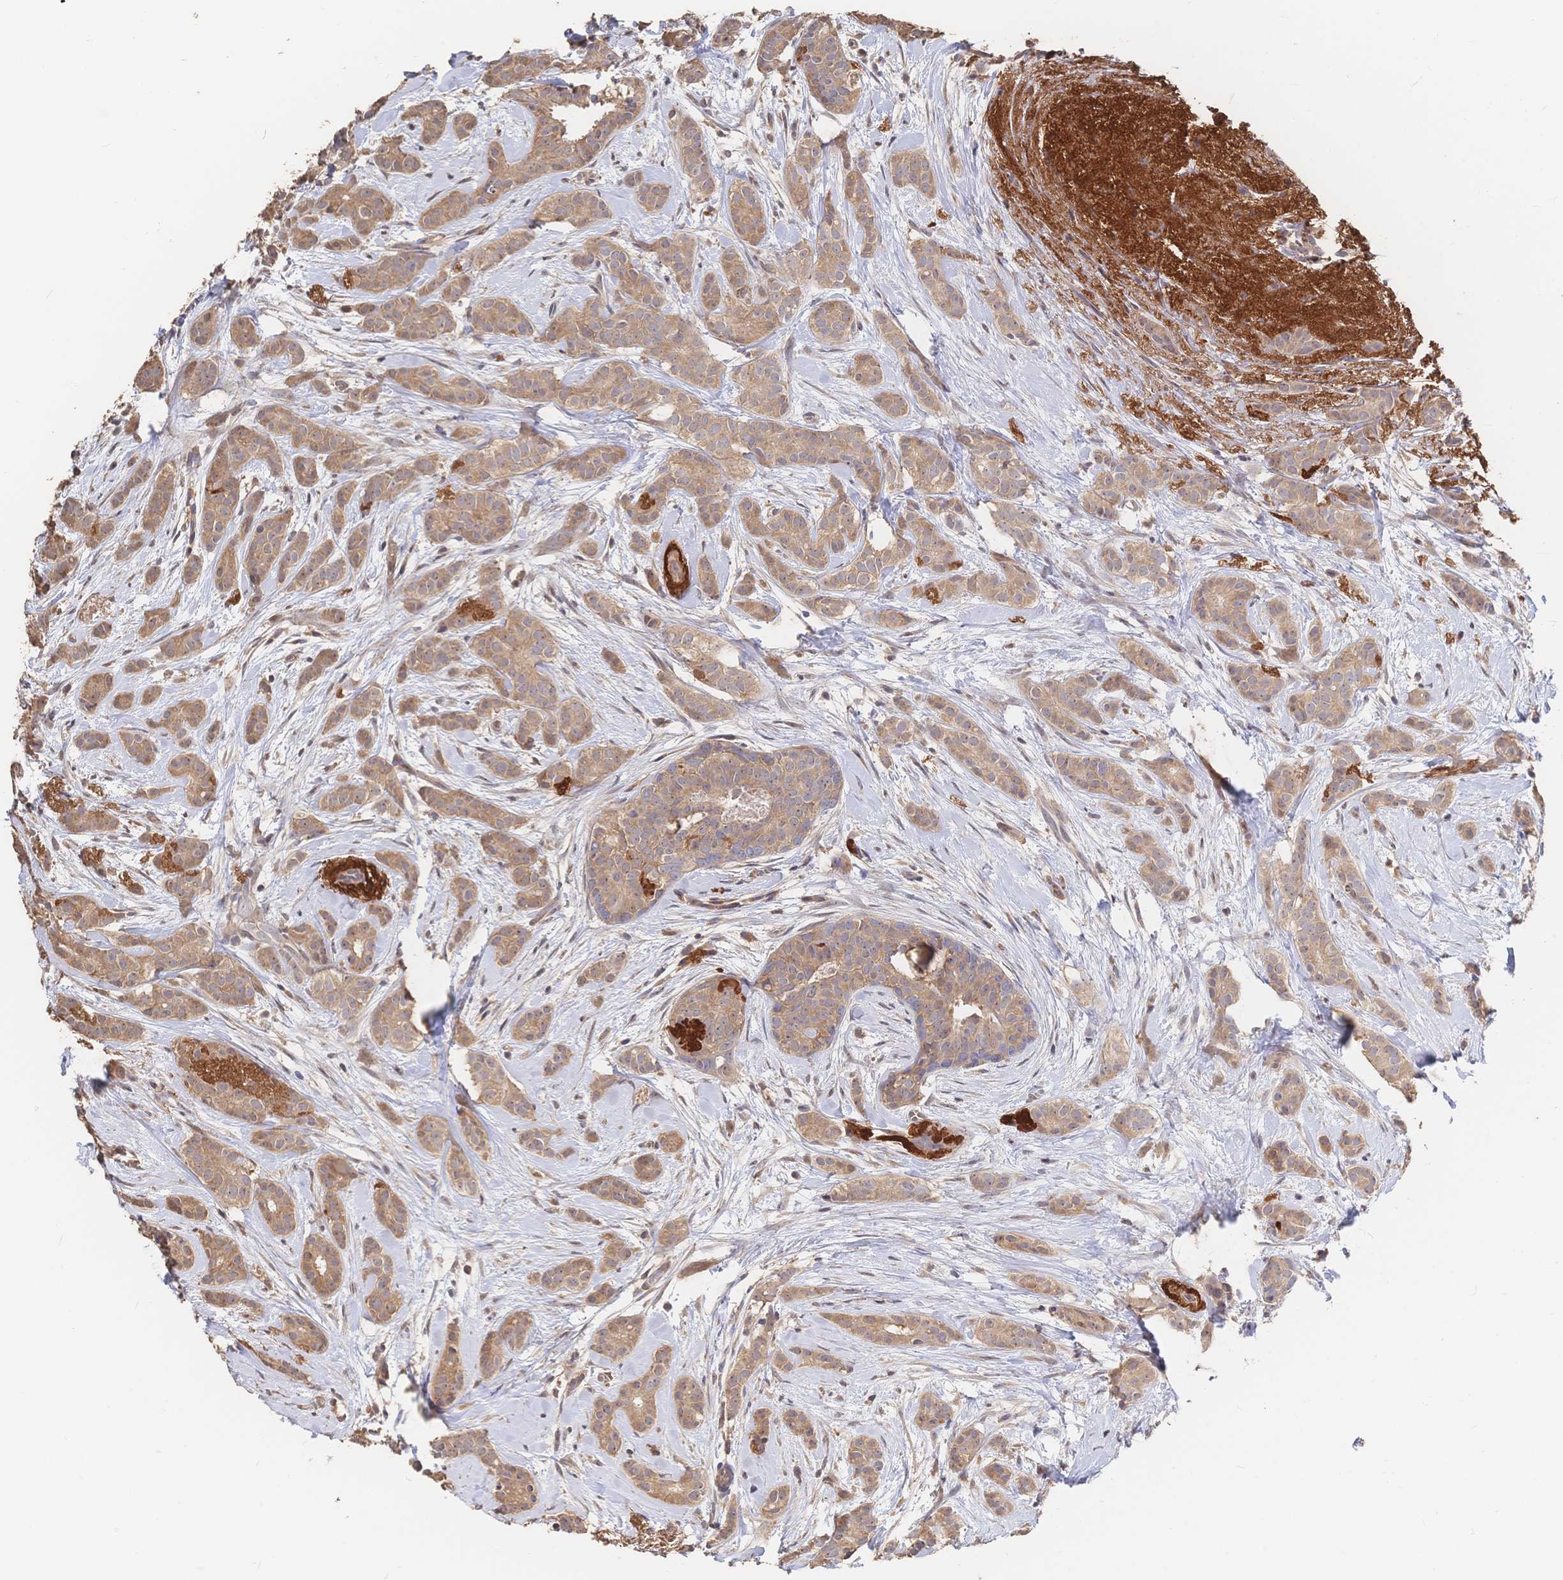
{"staining": {"intensity": "moderate", "quantity": ">75%", "location": "cytoplasmic/membranous"}, "tissue": "breast cancer", "cell_type": "Tumor cells", "image_type": "cancer", "snomed": [{"axis": "morphology", "description": "Duct carcinoma"}, {"axis": "topography", "description": "Breast"}], "caption": "Immunohistochemistry (IHC) photomicrograph of breast cancer (invasive ductal carcinoma) stained for a protein (brown), which shows medium levels of moderate cytoplasmic/membranous positivity in approximately >75% of tumor cells.", "gene": "DNAJA4", "patient": {"sex": "female", "age": 65}}